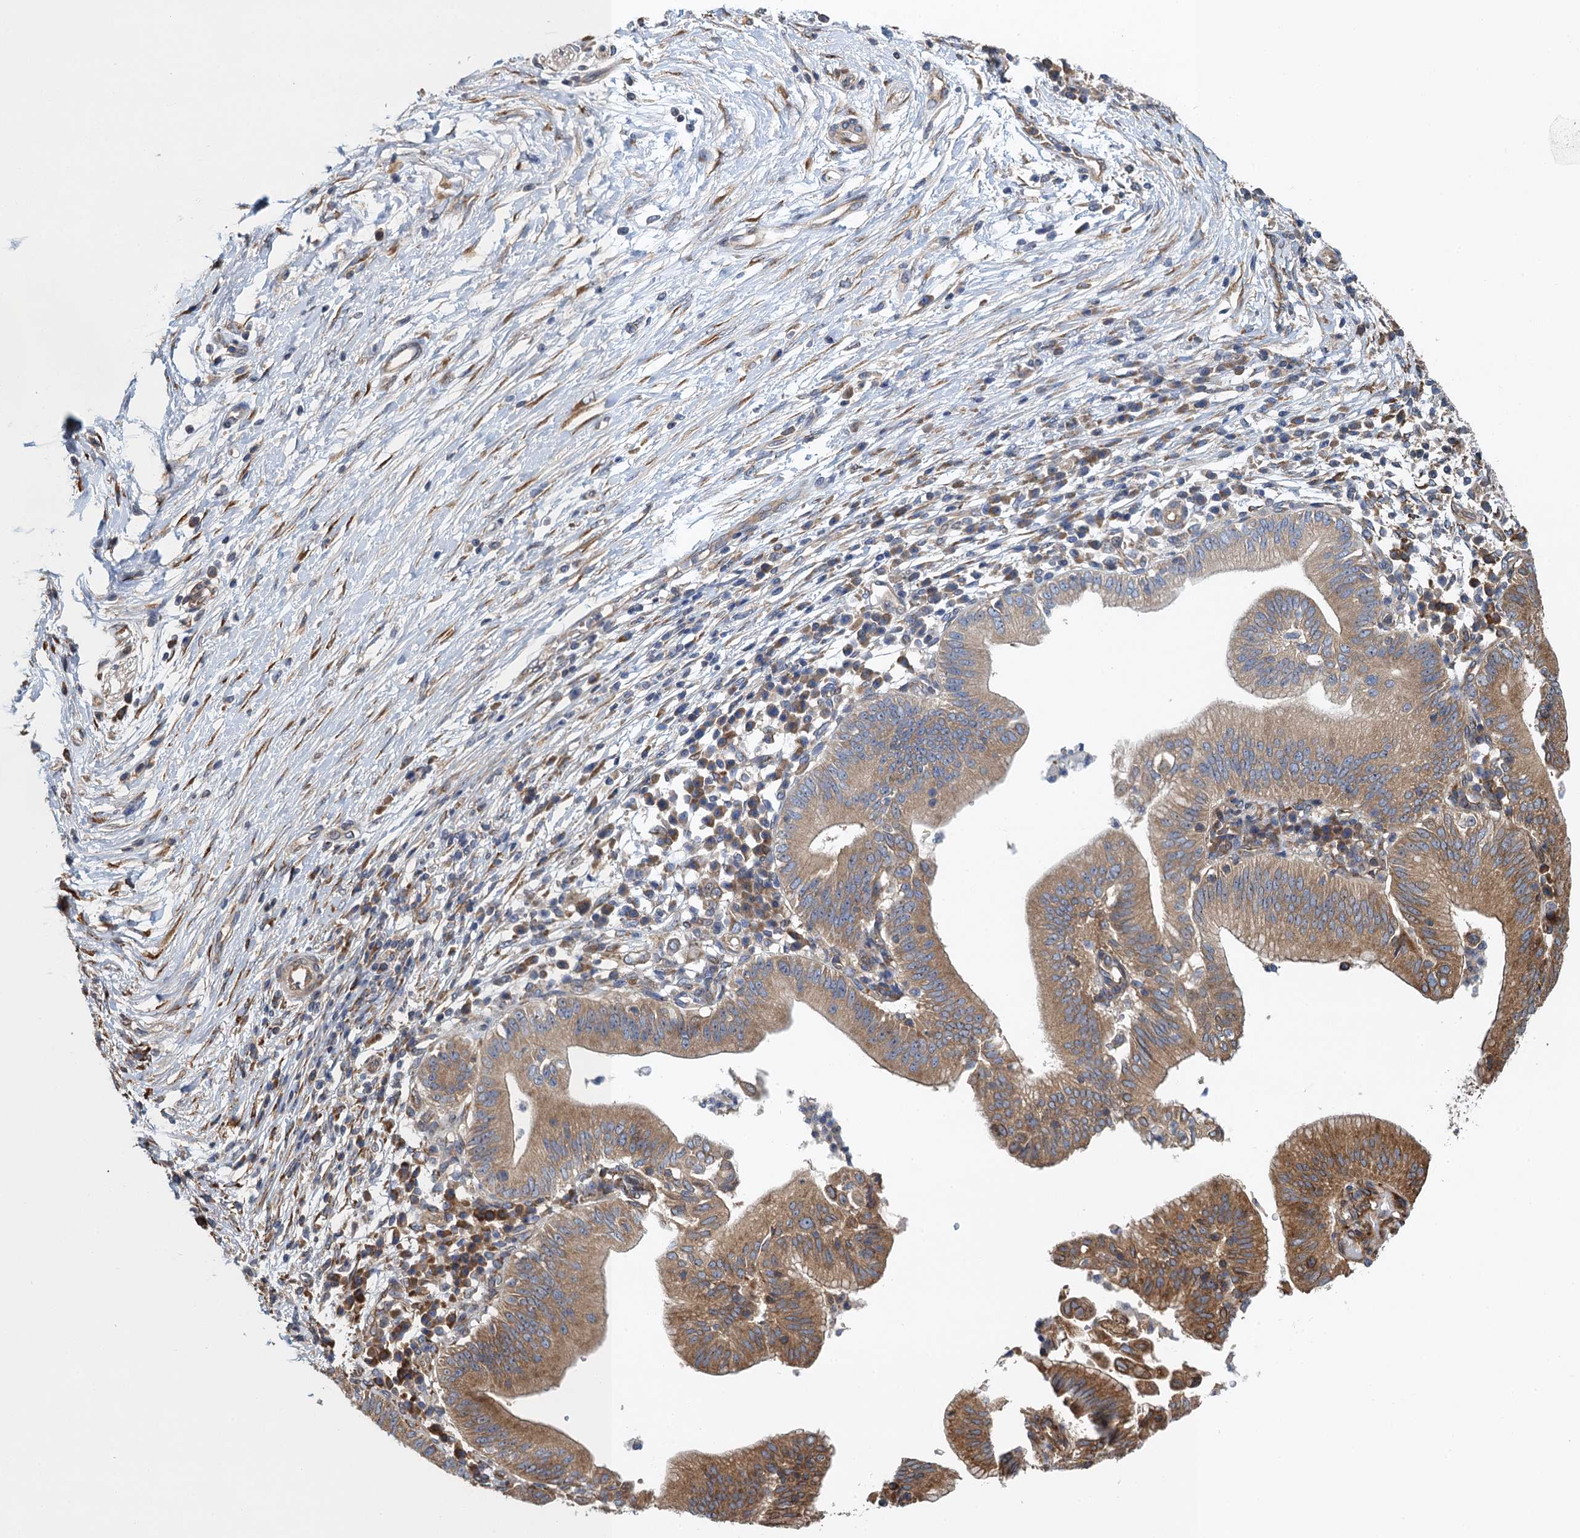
{"staining": {"intensity": "moderate", "quantity": ">75%", "location": "cytoplasmic/membranous"}, "tissue": "pancreatic cancer", "cell_type": "Tumor cells", "image_type": "cancer", "snomed": [{"axis": "morphology", "description": "Adenocarcinoma, NOS"}, {"axis": "topography", "description": "Pancreas"}], "caption": "Immunohistochemistry (IHC) image of human pancreatic adenocarcinoma stained for a protein (brown), which demonstrates medium levels of moderate cytoplasmic/membranous staining in about >75% of tumor cells.", "gene": "MDM1", "patient": {"sex": "male", "age": 68}}